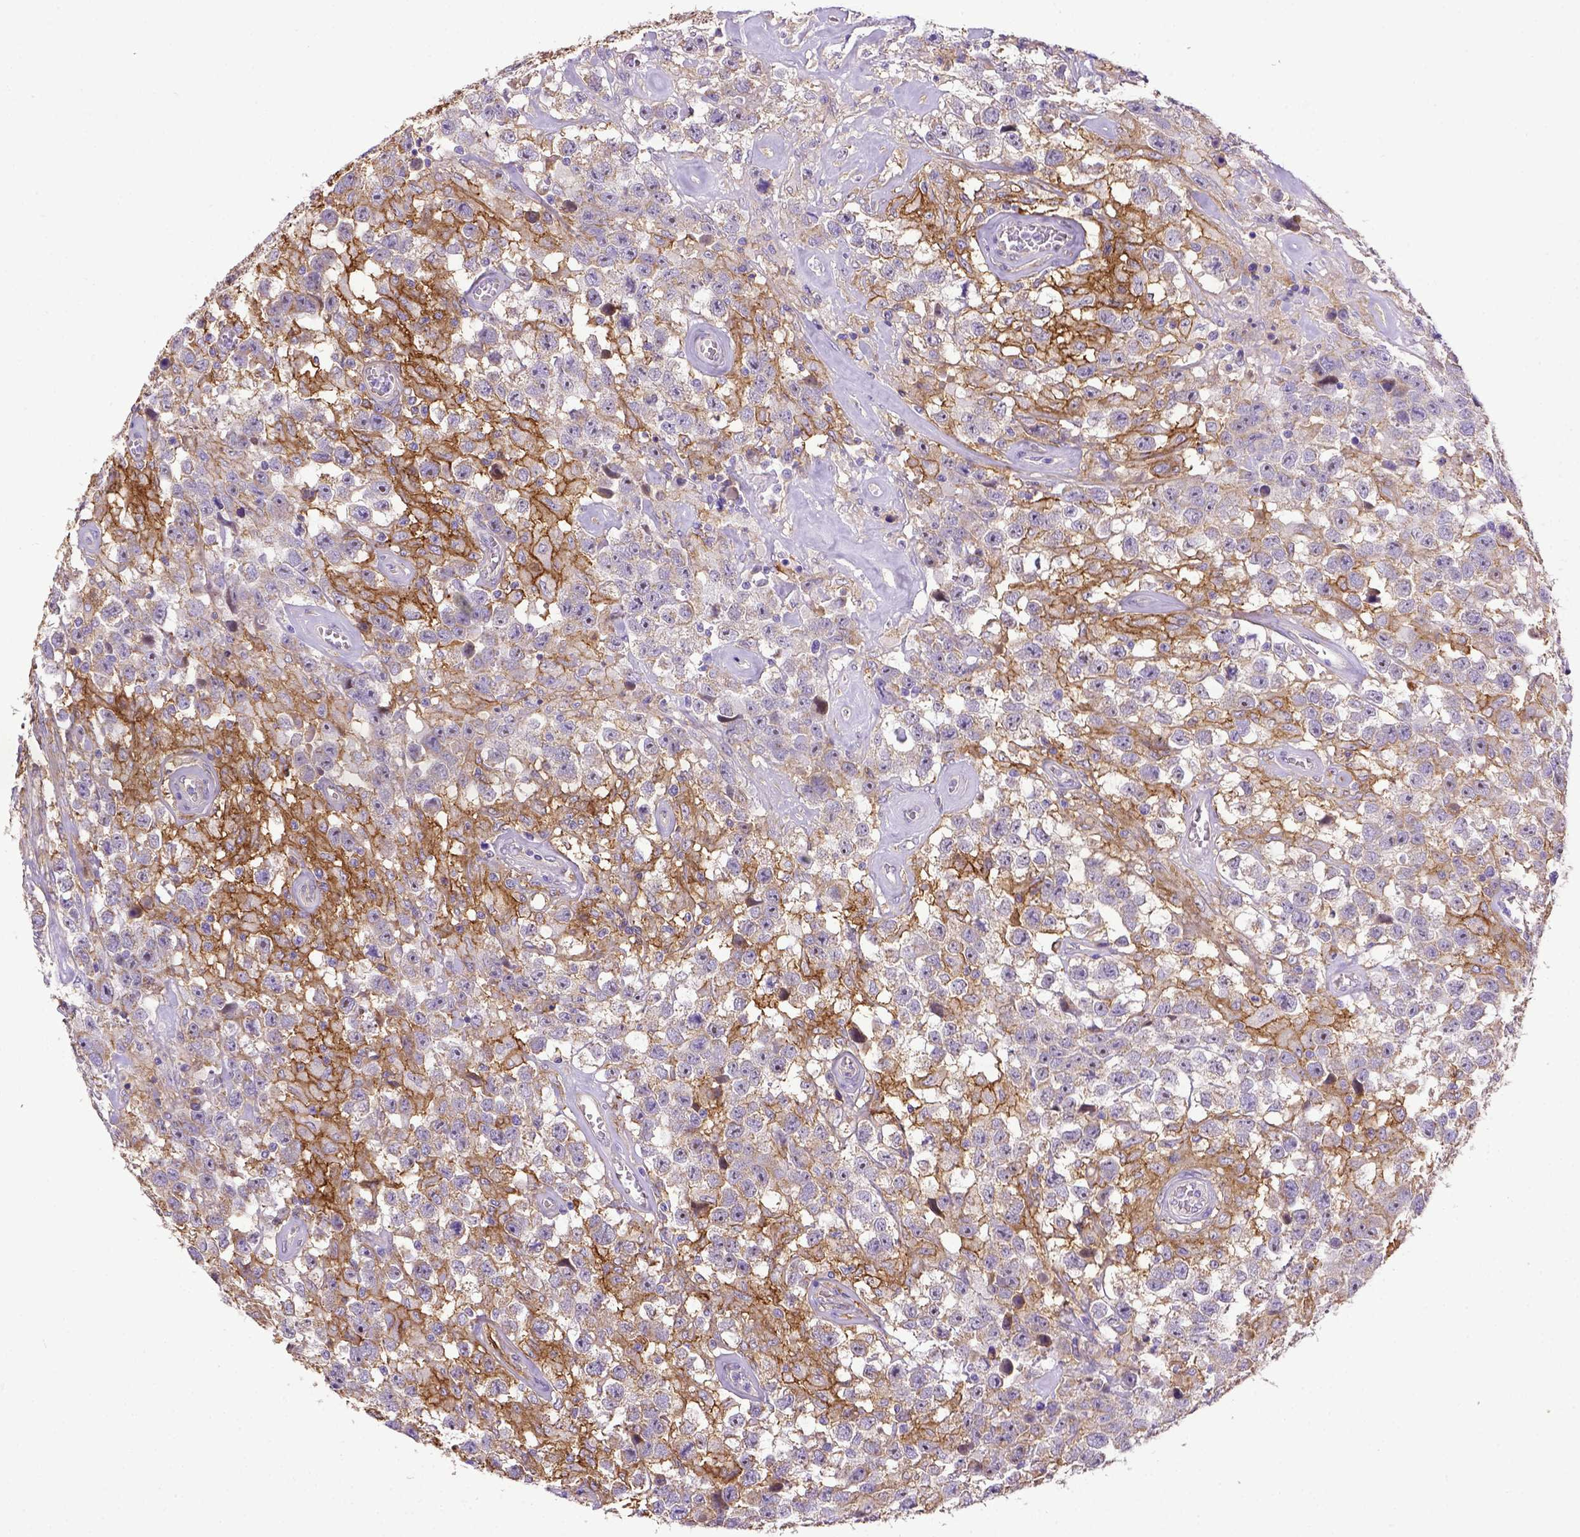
{"staining": {"intensity": "moderate", "quantity": "25%-75%", "location": "cytoplasmic/membranous"}, "tissue": "testis cancer", "cell_type": "Tumor cells", "image_type": "cancer", "snomed": [{"axis": "morphology", "description": "Seminoma, NOS"}, {"axis": "topography", "description": "Testis"}], "caption": "Immunohistochemical staining of human seminoma (testis) exhibits medium levels of moderate cytoplasmic/membranous protein positivity in approximately 25%-75% of tumor cells. Nuclei are stained in blue.", "gene": "CD40", "patient": {"sex": "male", "age": 43}}